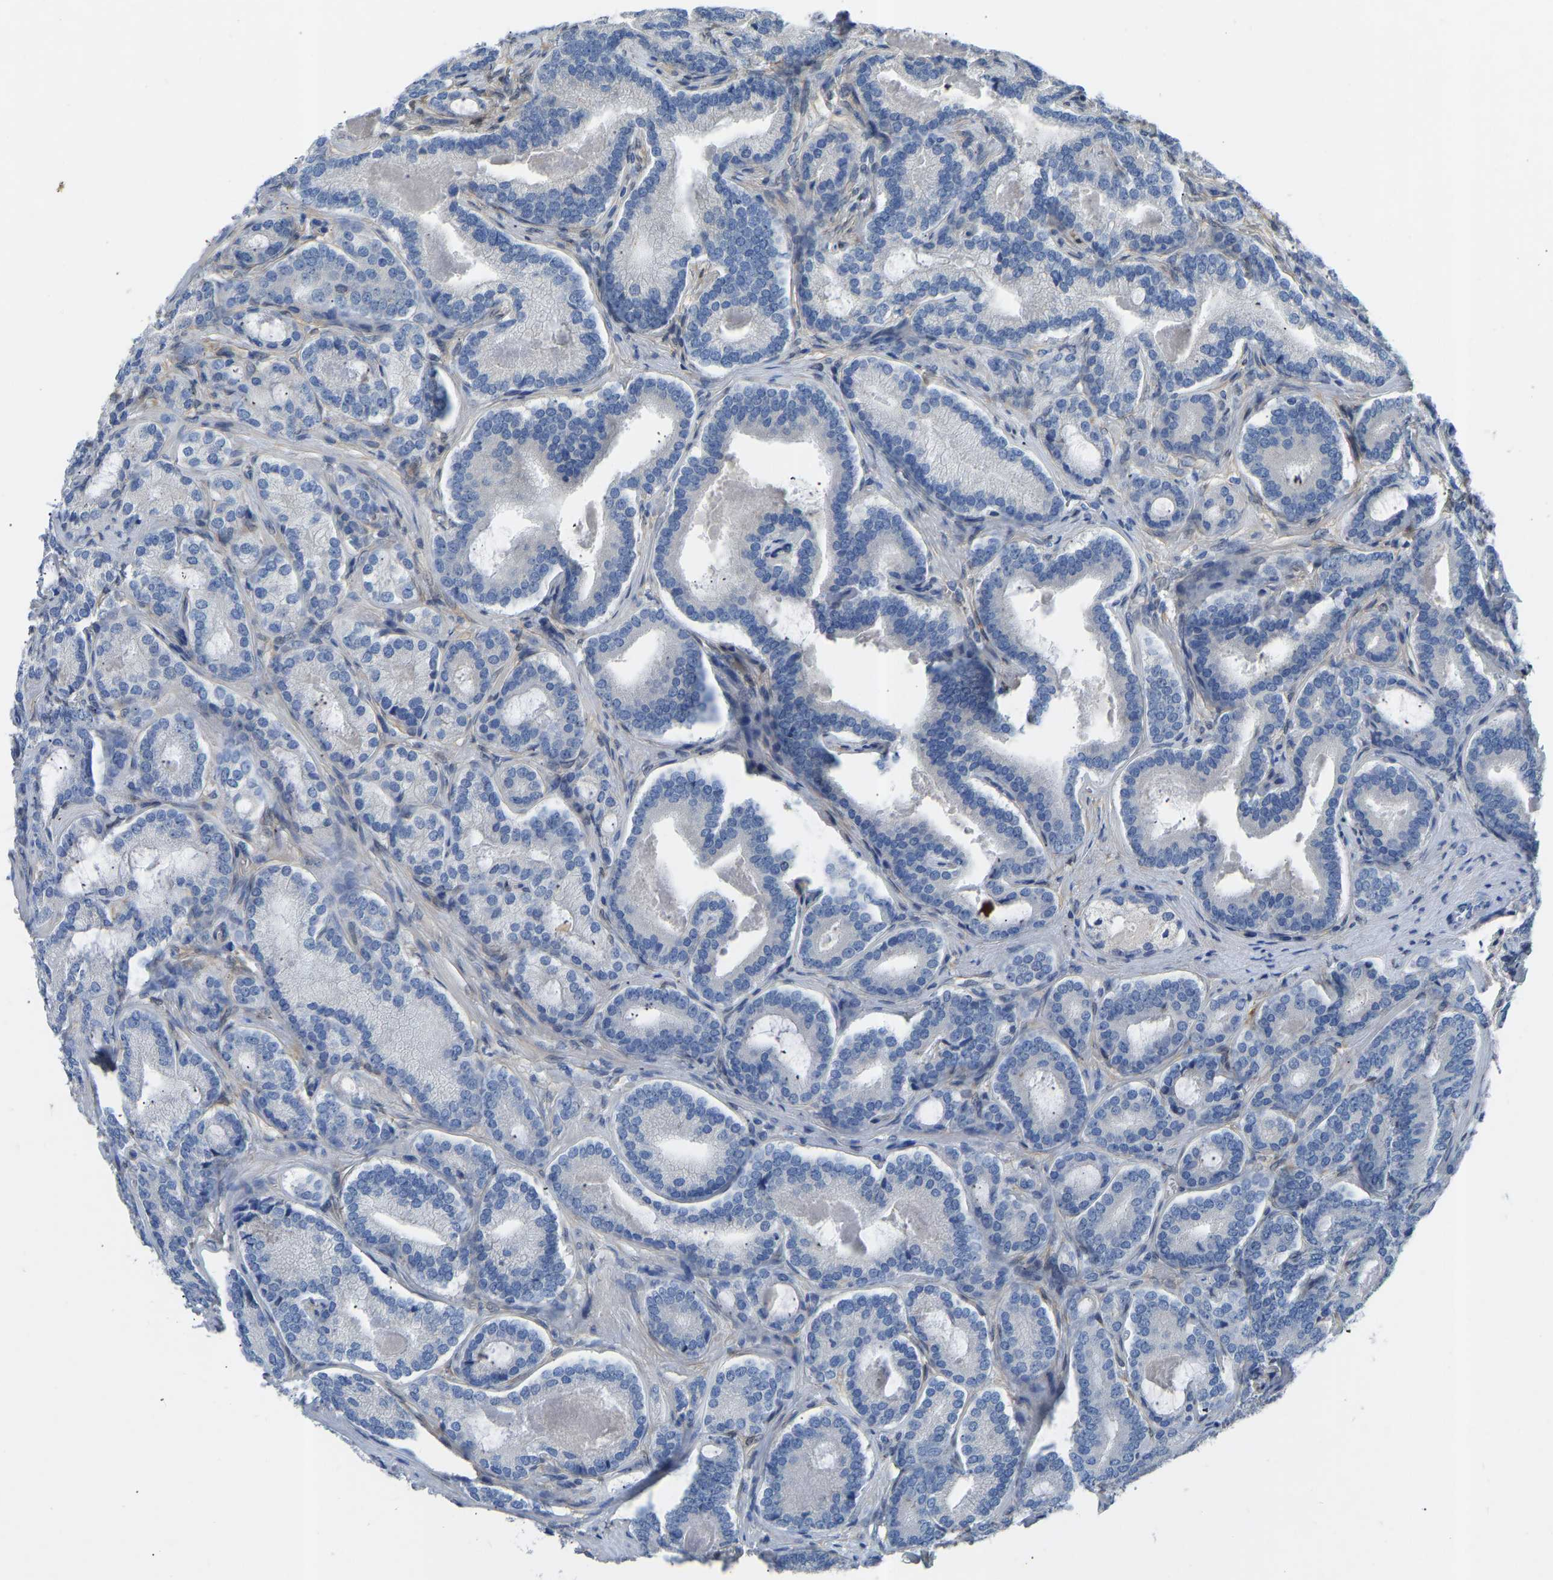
{"staining": {"intensity": "negative", "quantity": "none", "location": "none"}, "tissue": "prostate cancer", "cell_type": "Tumor cells", "image_type": "cancer", "snomed": [{"axis": "morphology", "description": "Adenocarcinoma, High grade"}, {"axis": "topography", "description": "Prostate"}], "caption": "Protein analysis of prostate cancer (adenocarcinoma (high-grade)) reveals no significant positivity in tumor cells.", "gene": "RBP1", "patient": {"sex": "male", "age": 60}}